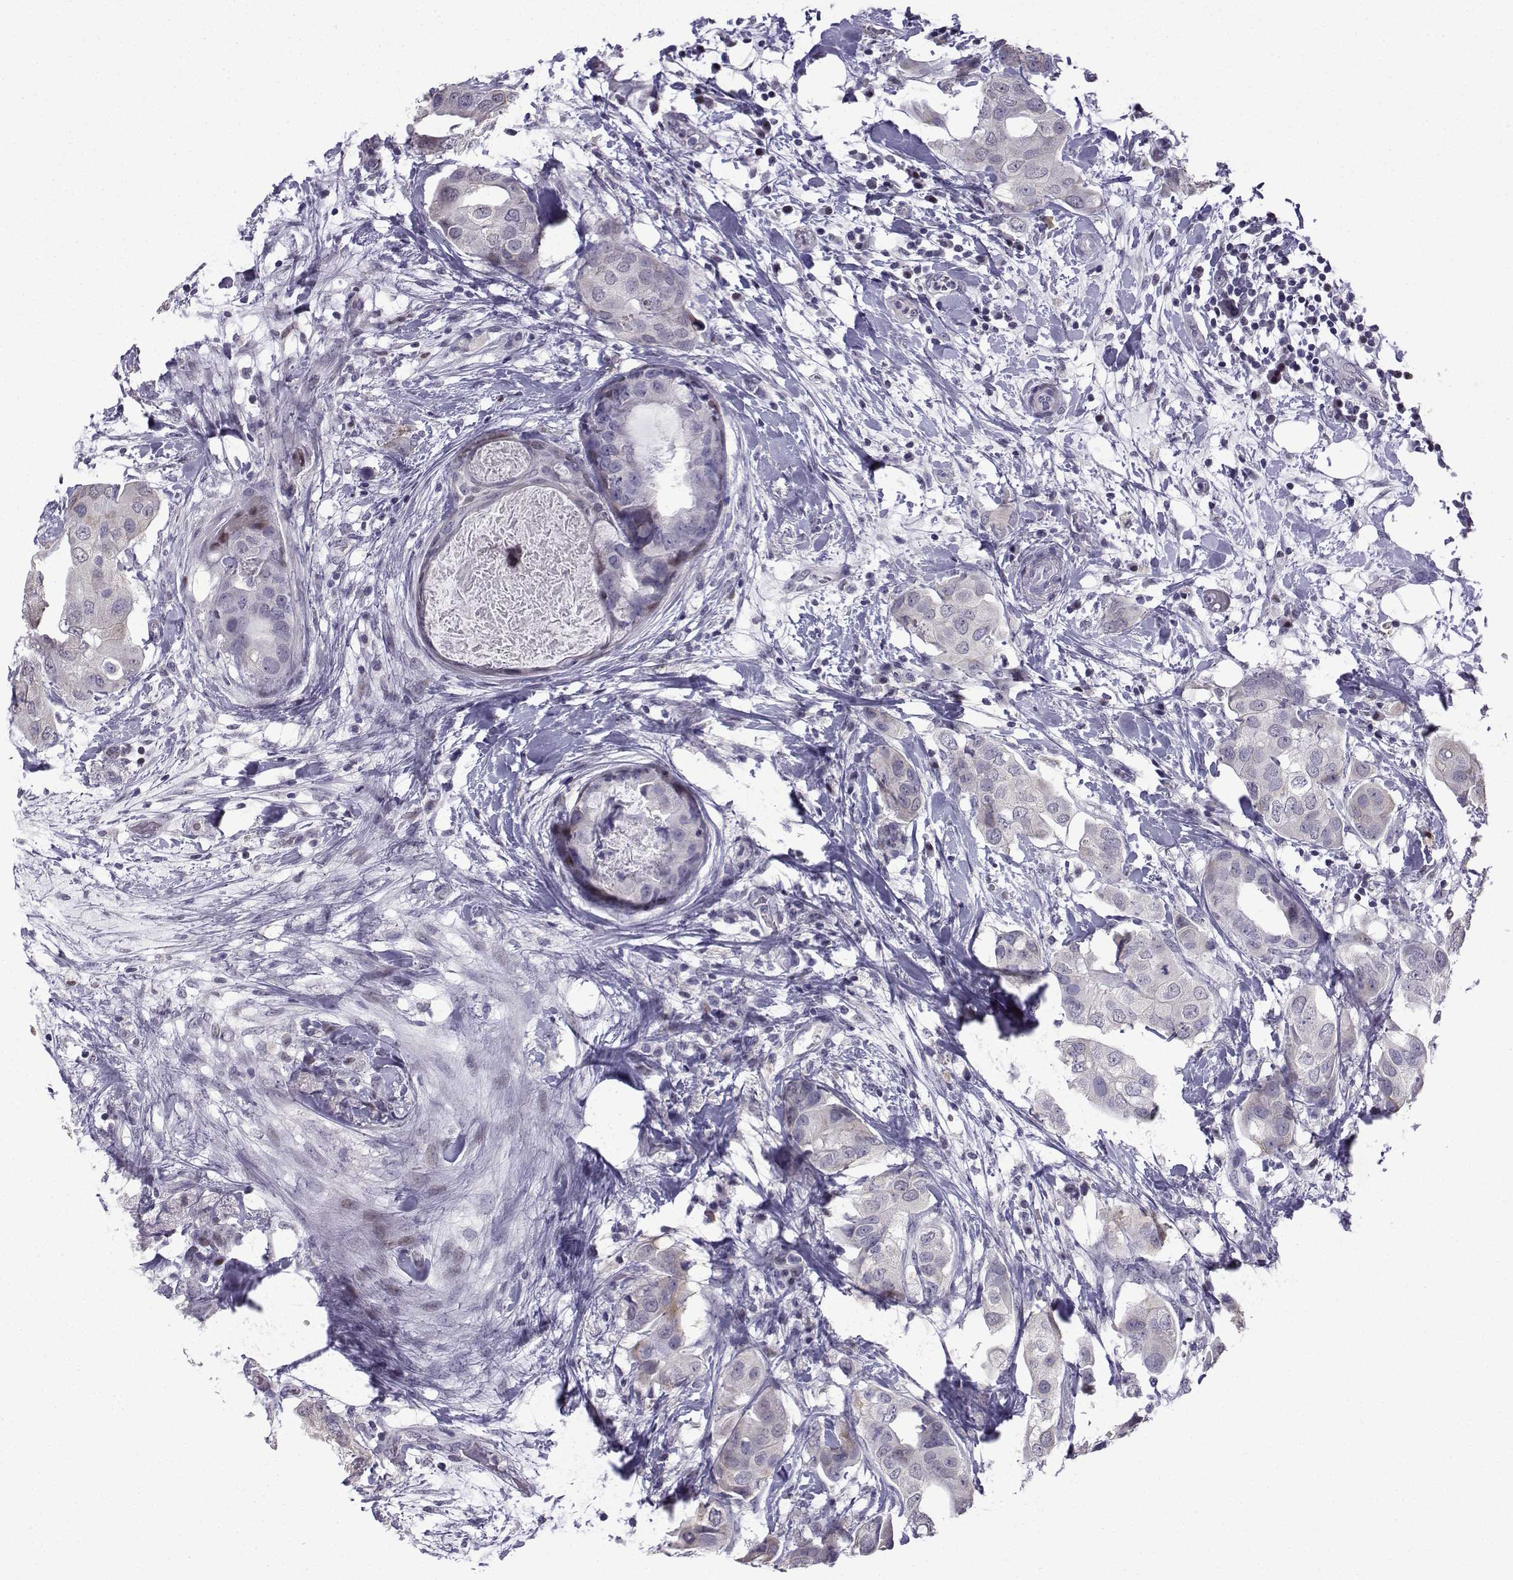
{"staining": {"intensity": "weak", "quantity": "<25%", "location": "cytoplasmic/membranous"}, "tissue": "breast cancer", "cell_type": "Tumor cells", "image_type": "cancer", "snomed": [{"axis": "morphology", "description": "Normal tissue, NOS"}, {"axis": "morphology", "description": "Duct carcinoma"}, {"axis": "topography", "description": "Breast"}], "caption": "Tumor cells are negative for brown protein staining in breast cancer (intraductal carcinoma).", "gene": "CFAP70", "patient": {"sex": "female", "age": 40}}